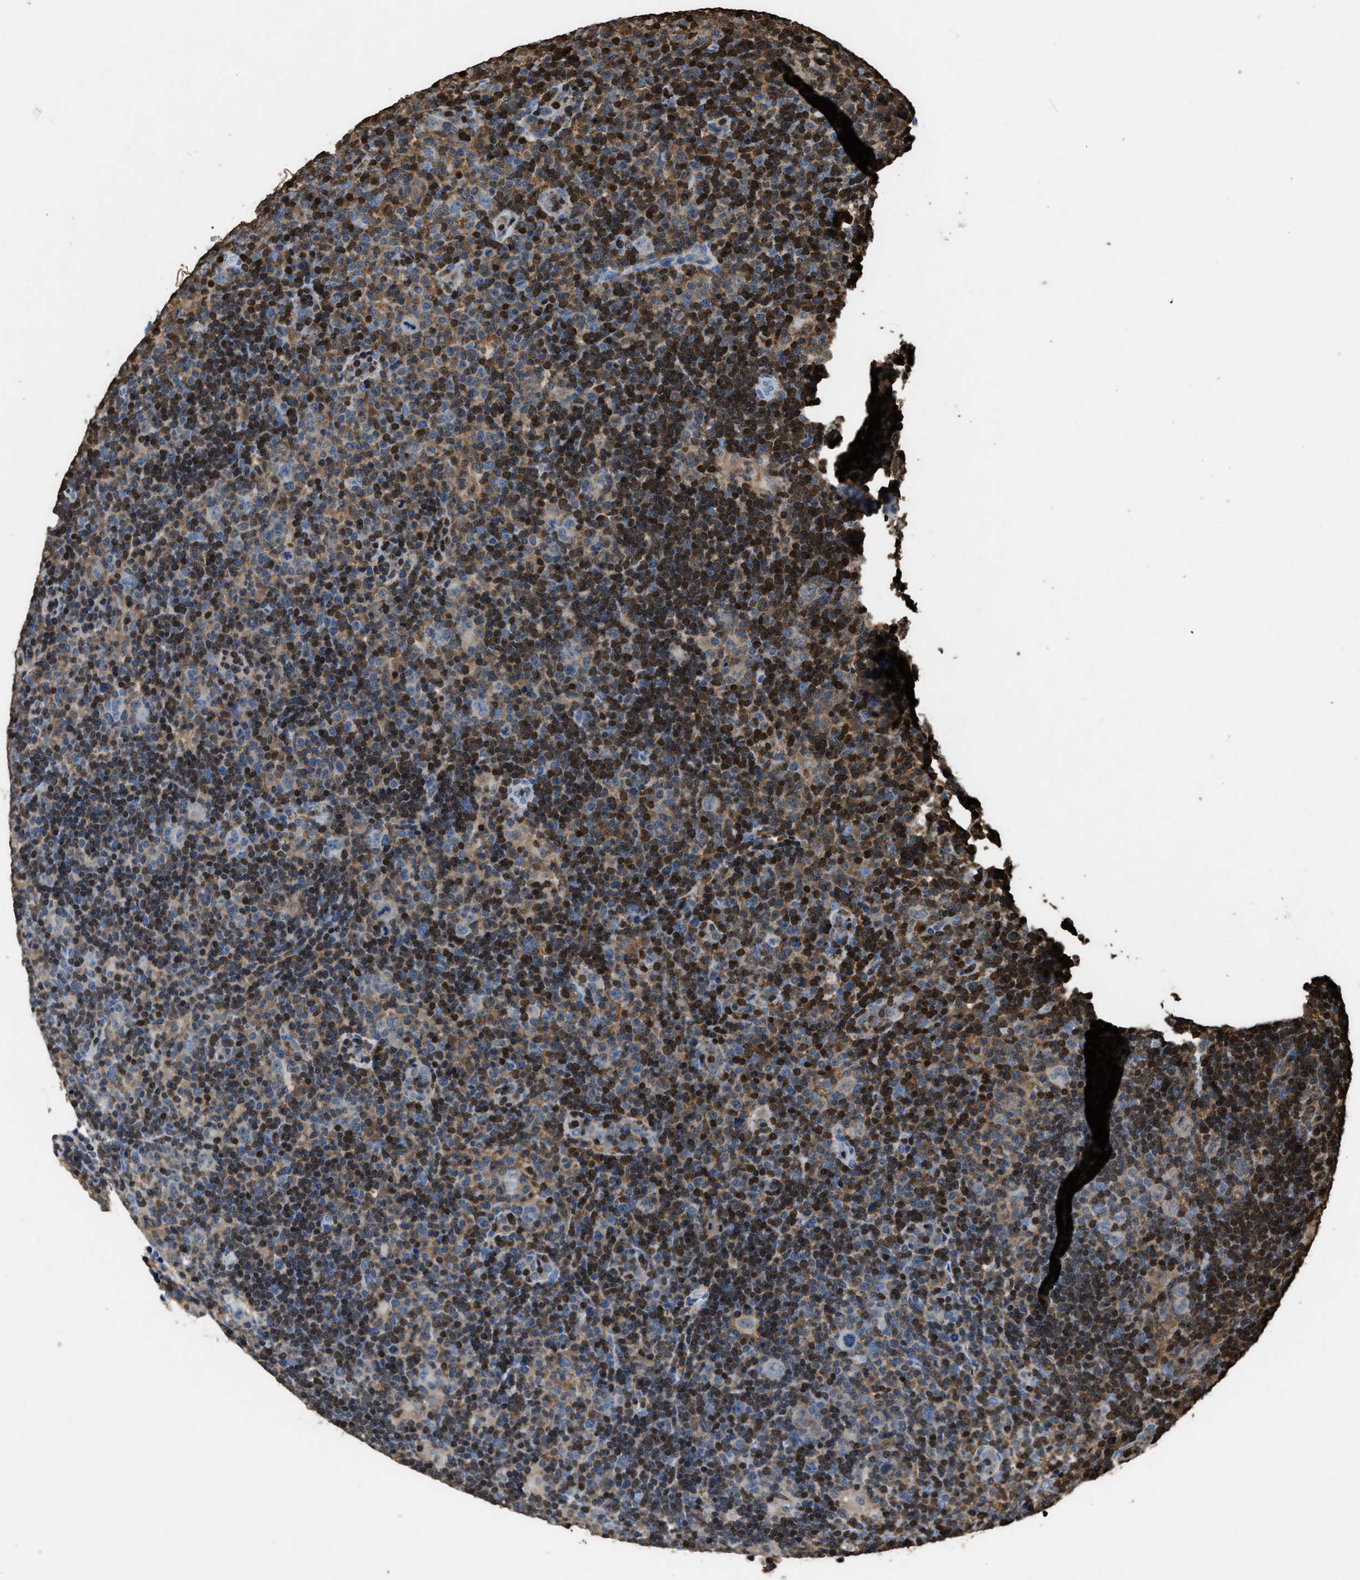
{"staining": {"intensity": "negative", "quantity": "none", "location": "none"}, "tissue": "lymphoma", "cell_type": "Tumor cells", "image_type": "cancer", "snomed": [{"axis": "morphology", "description": "Hodgkin's disease, NOS"}, {"axis": "topography", "description": "Lymph node"}], "caption": "Immunohistochemical staining of human Hodgkin's disease reveals no significant expression in tumor cells. (Immunohistochemistry, brightfield microscopy, high magnification).", "gene": "ARHGDIB", "patient": {"sex": "female", "age": 57}}